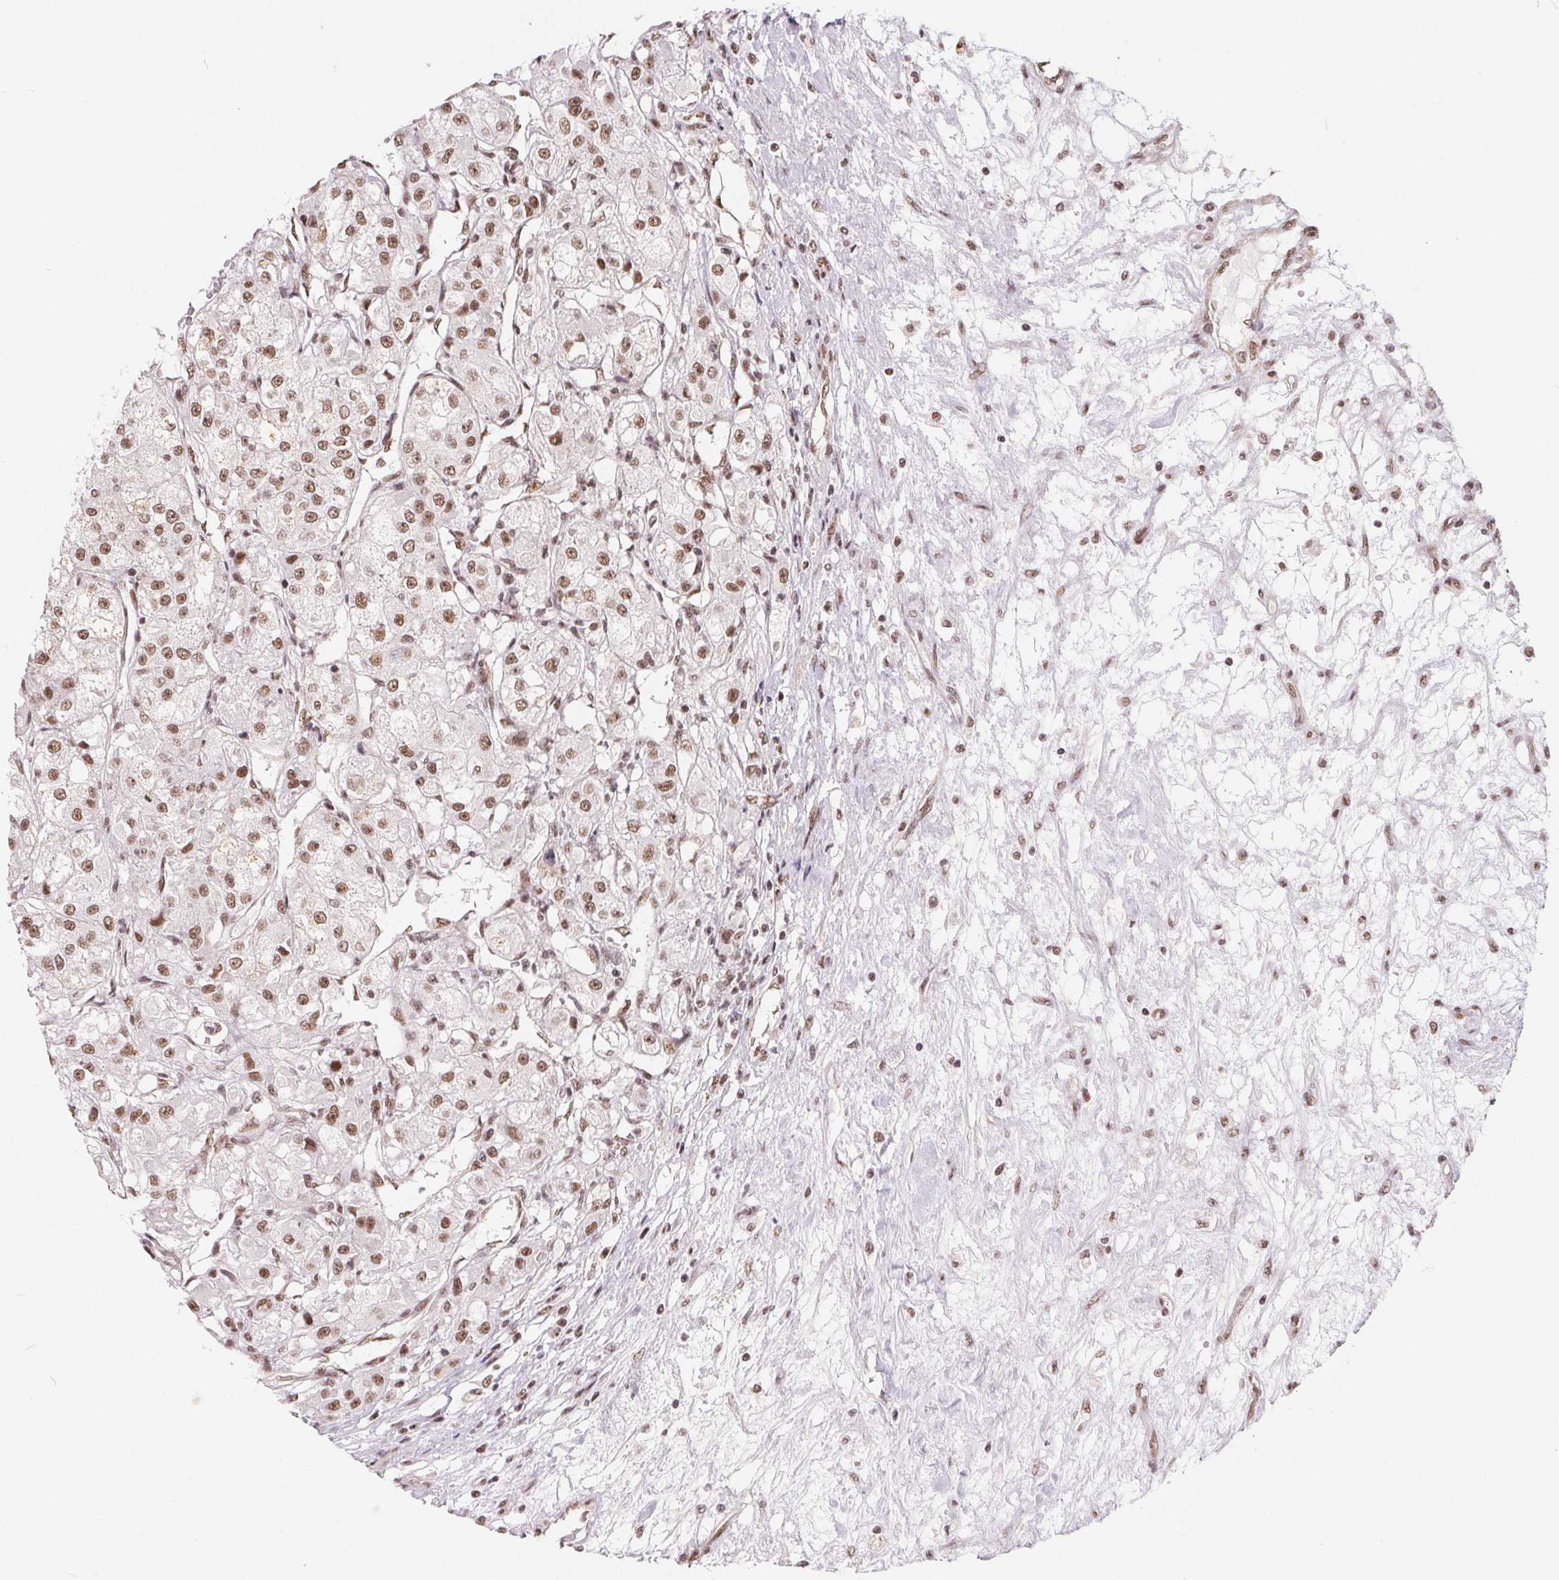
{"staining": {"intensity": "moderate", "quantity": ">75%", "location": "nuclear"}, "tissue": "renal cancer", "cell_type": "Tumor cells", "image_type": "cancer", "snomed": [{"axis": "morphology", "description": "Adenocarcinoma, NOS"}, {"axis": "topography", "description": "Kidney"}], "caption": "Moderate nuclear expression for a protein is identified in about >75% of tumor cells of adenocarcinoma (renal) using immunohistochemistry (IHC).", "gene": "TCERG1", "patient": {"sex": "female", "age": 63}}